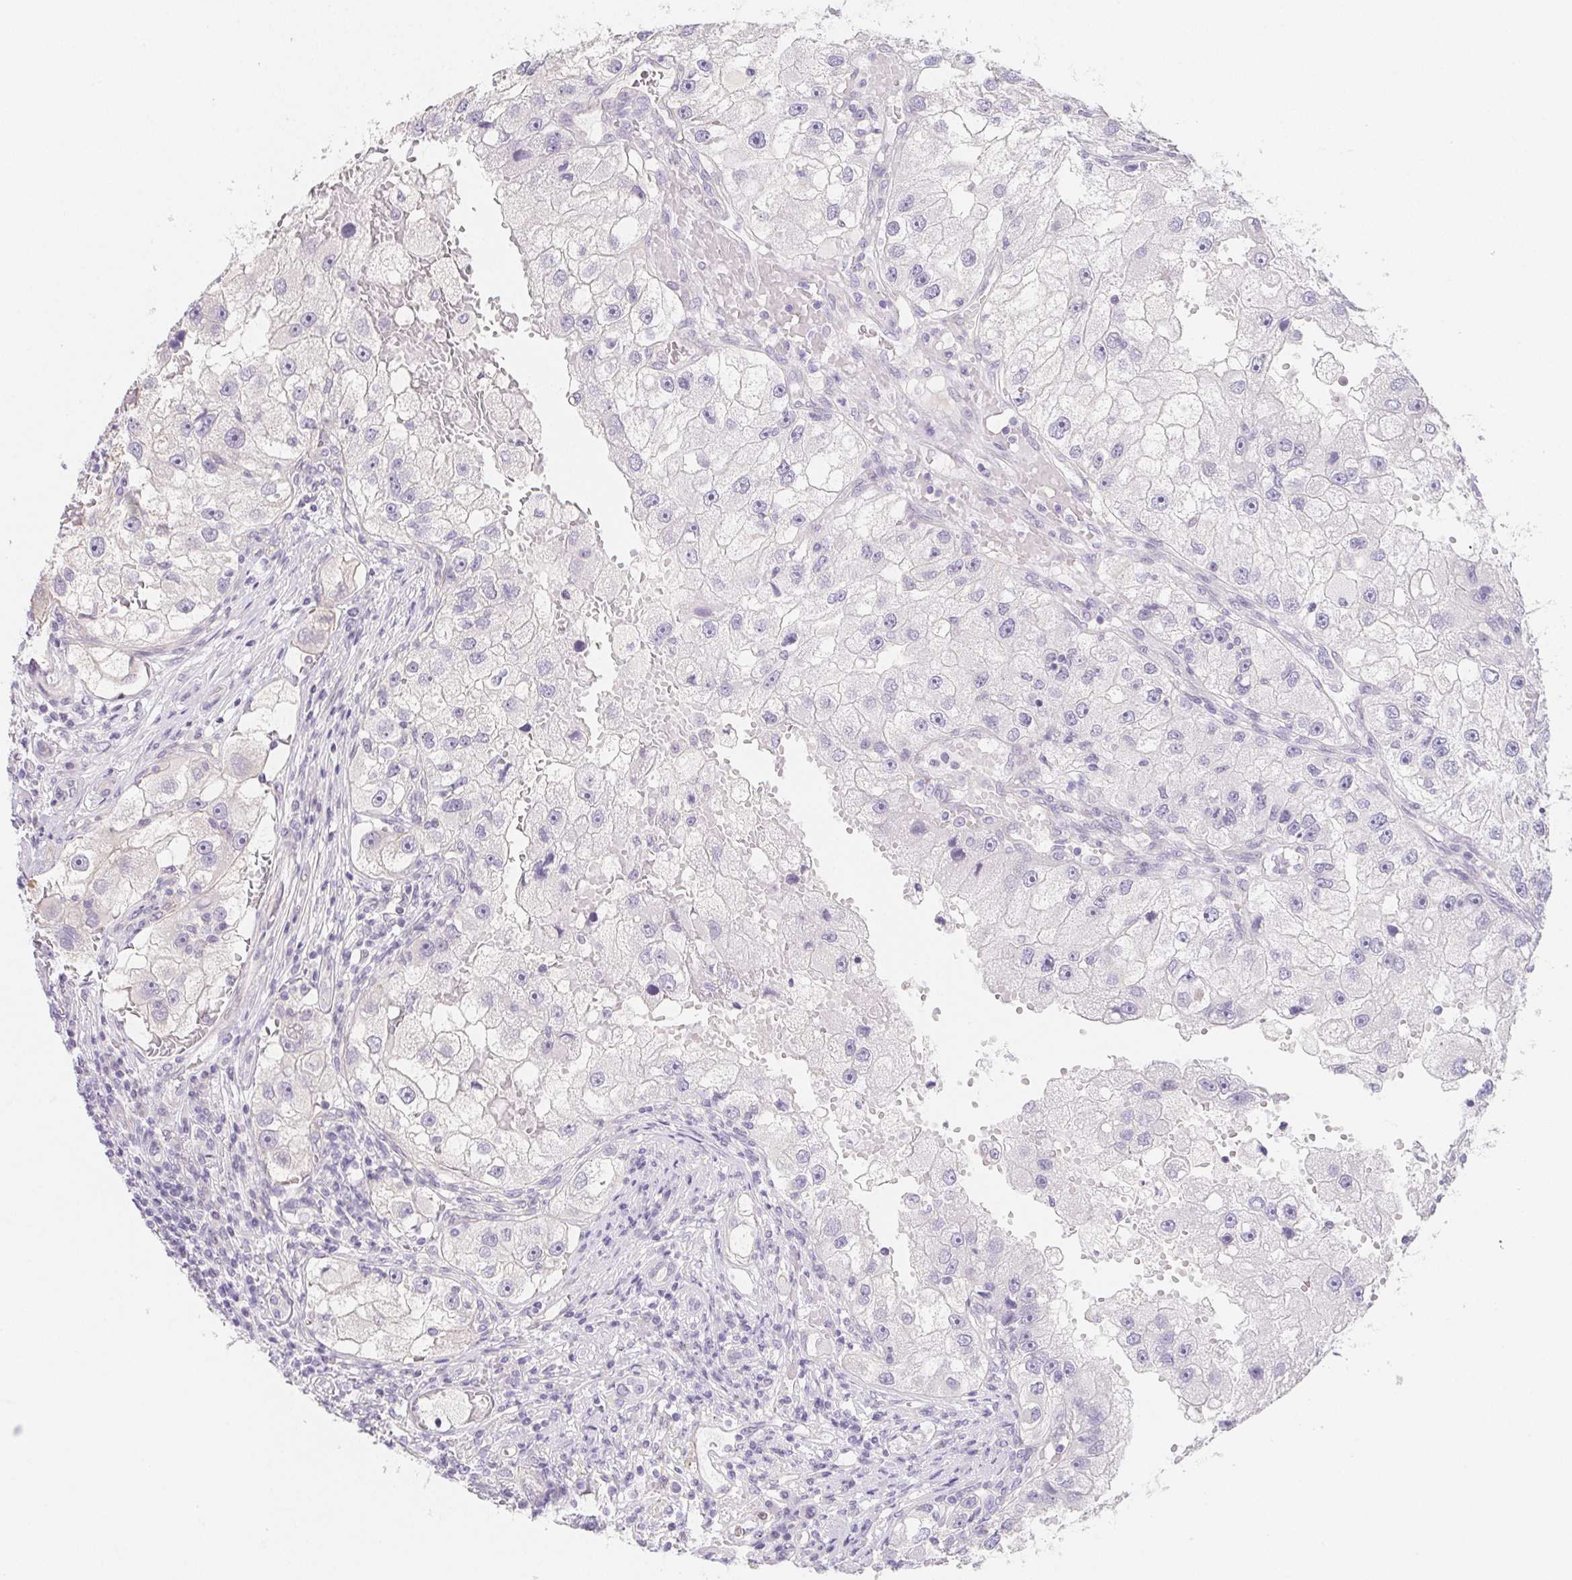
{"staining": {"intensity": "negative", "quantity": "none", "location": "none"}, "tissue": "renal cancer", "cell_type": "Tumor cells", "image_type": "cancer", "snomed": [{"axis": "morphology", "description": "Adenocarcinoma, NOS"}, {"axis": "topography", "description": "Kidney"}], "caption": "Tumor cells are negative for brown protein staining in renal cancer (adenocarcinoma). The staining is performed using DAB (3,3'-diaminobenzidine) brown chromogen with nuclei counter-stained in using hematoxylin.", "gene": "ZBBX", "patient": {"sex": "male", "age": 63}}